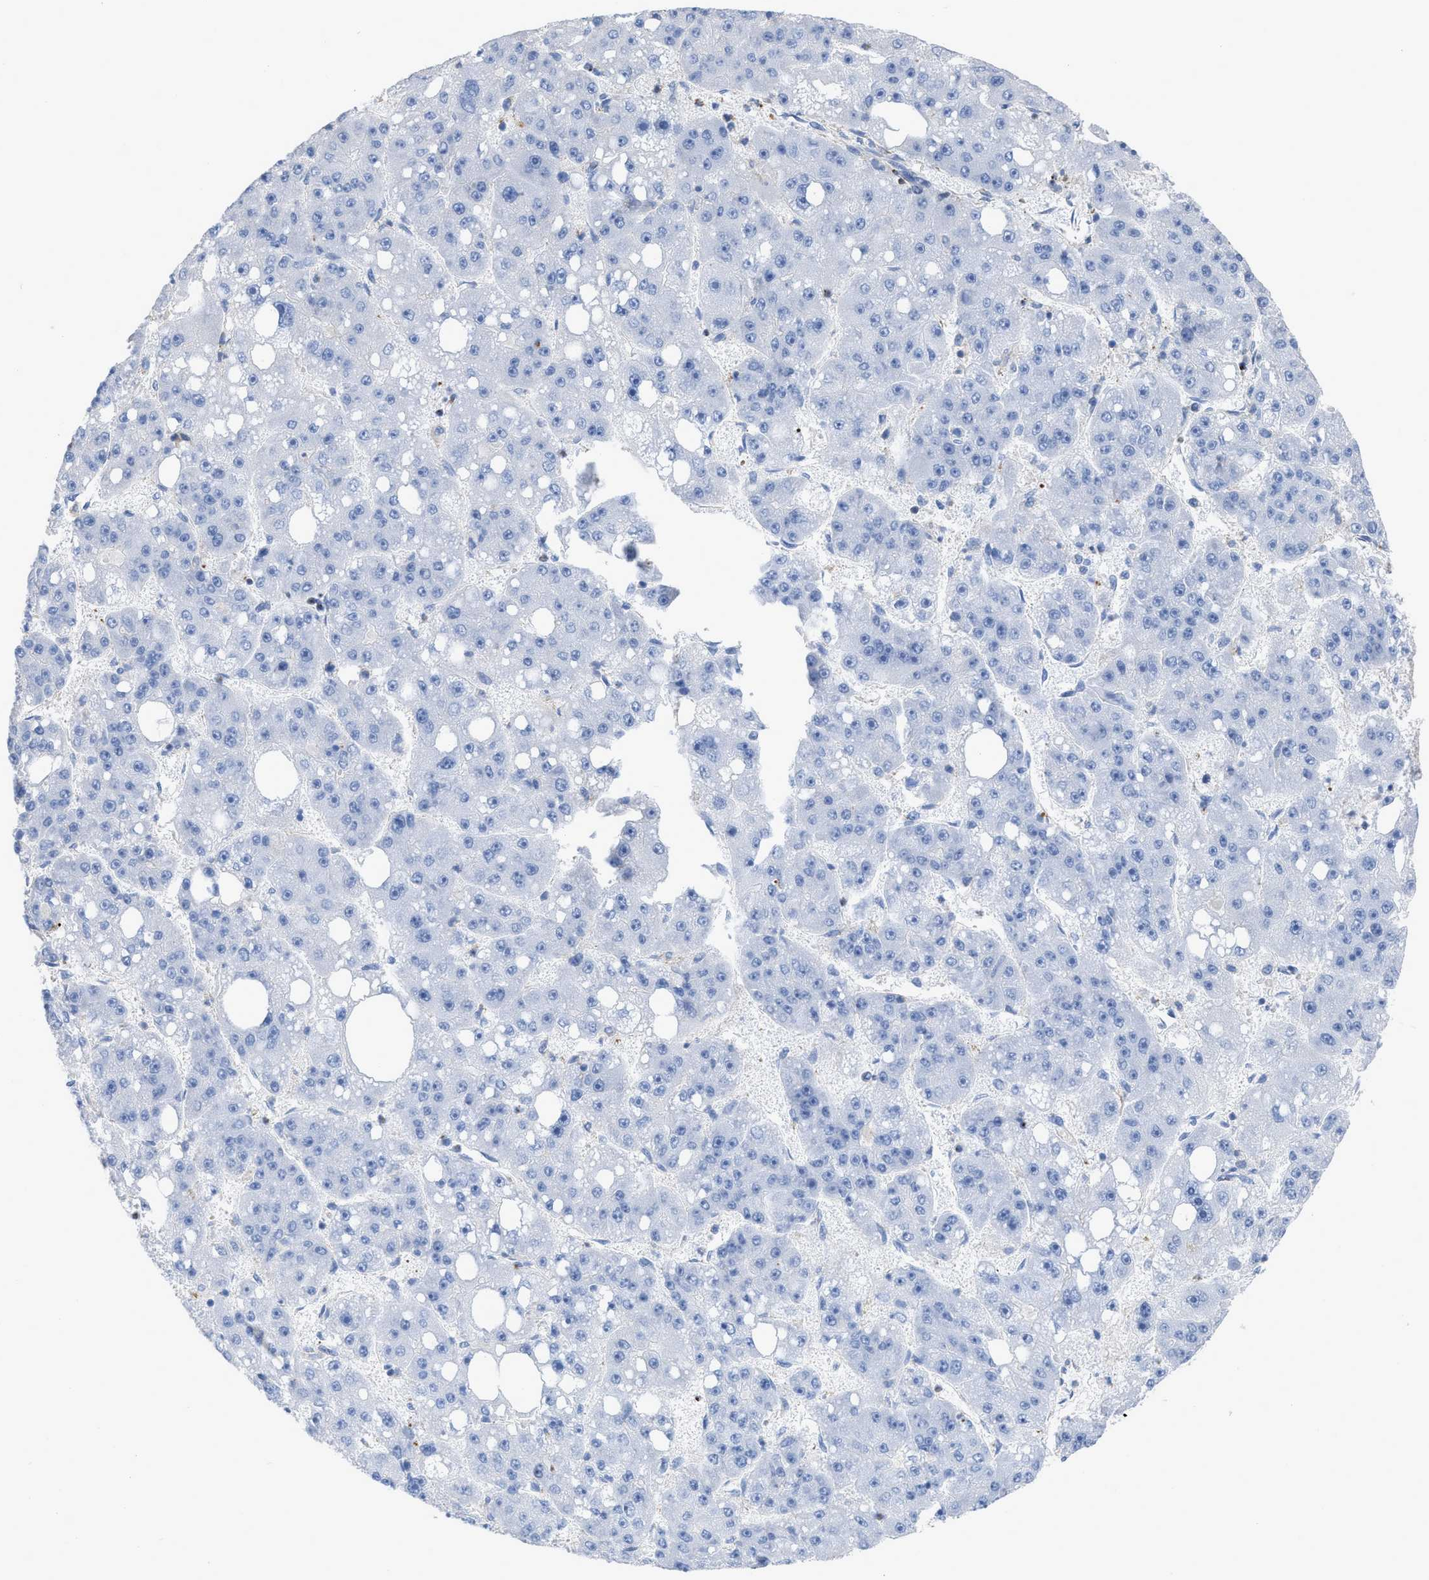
{"staining": {"intensity": "negative", "quantity": "none", "location": "none"}, "tissue": "liver cancer", "cell_type": "Tumor cells", "image_type": "cancer", "snomed": [{"axis": "morphology", "description": "Carcinoma, Hepatocellular, NOS"}, {"axis": "topography", "description": "Liver"}], "caption": "Immunohistochemistry of human liver hepatocellular carcinoma displays no positivity in tumor cells.", "gene": "PRMT2", "patient": {"sex": "female", "age": 61}}